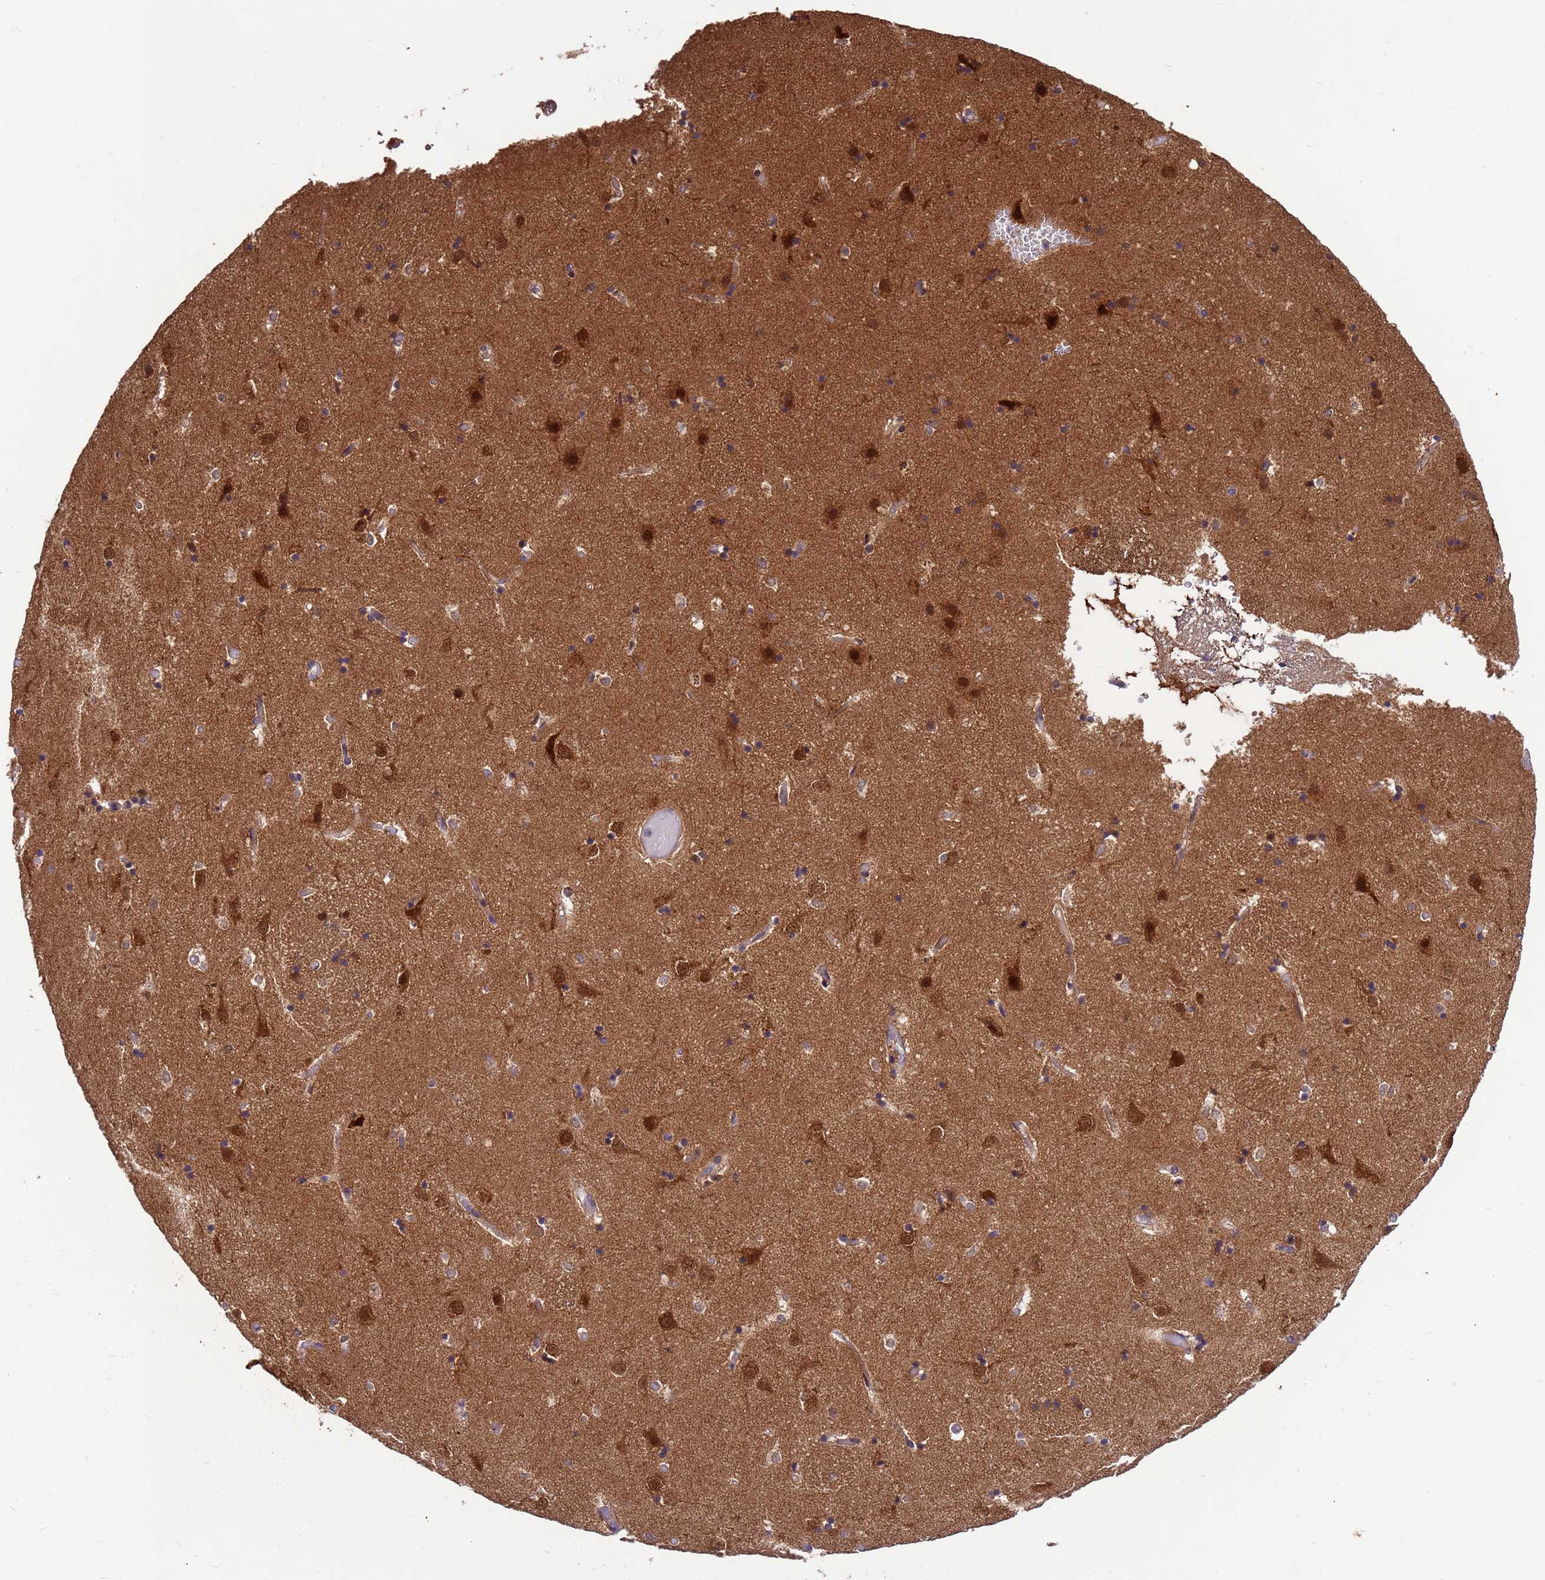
{"staining": {"intensity": "moderate", "quantity": "<25%", "location": "cytoplasmic/membranous"}, "tissue": "caudate", "cell_type": "Glial cells", "image_type": "normal", "snomed": [{"axis": "morphology", "description": "Normal tissue, NOS"}, {"axis": "topography", "description": "Lateral ventricle wall"}], "caption": "An image of human caudate stained for a protein shows moderate cytoplasmic/membranous brown staining in glial cells. The protein is stained brown, and the nuclei are stained in blue (DAB IHC with brightfield microscopy, high magnification).", "gene": "PPP2CA", "patient": {"sex": "female", "age": 52}}